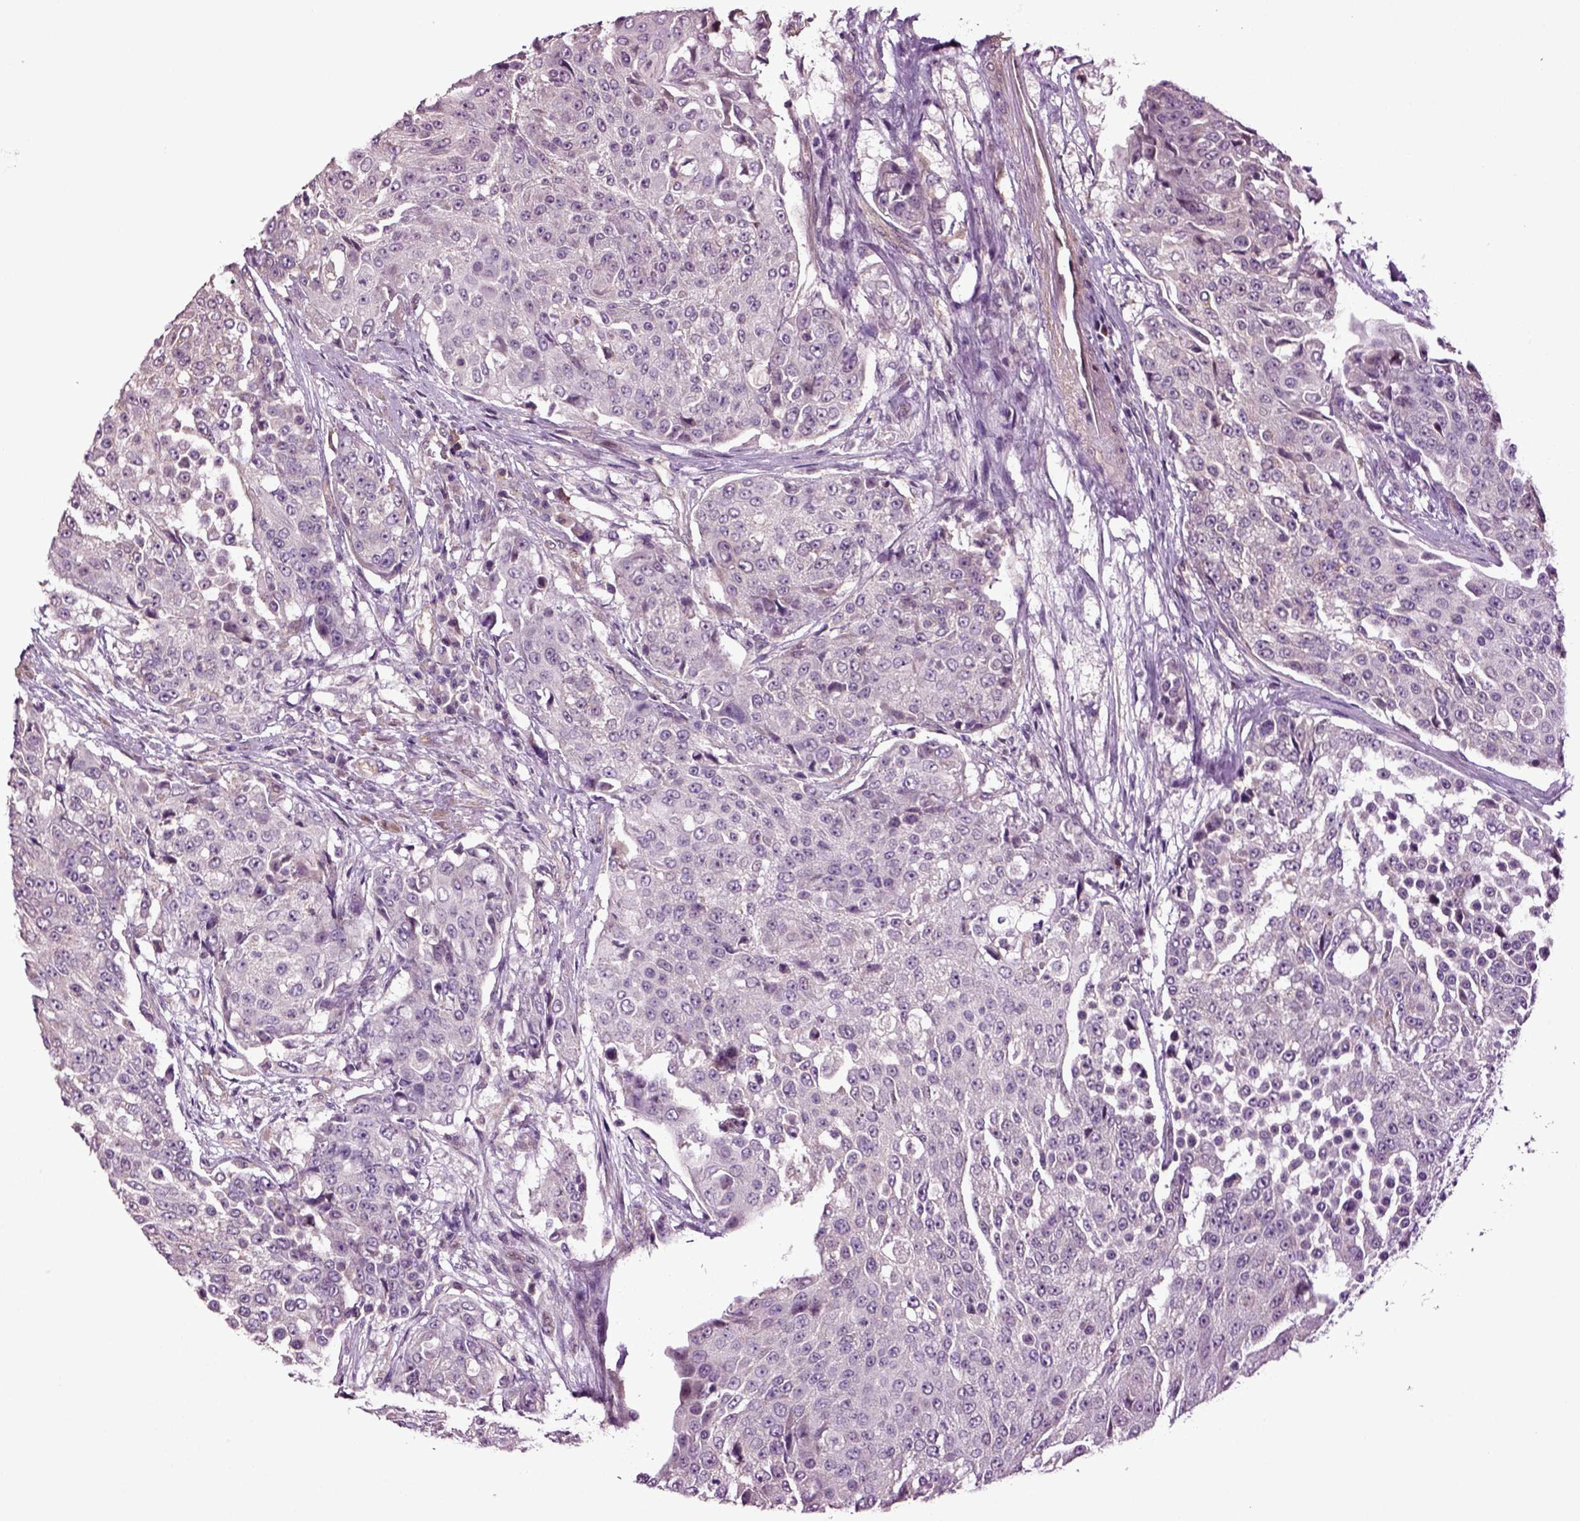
{"staining": {"intensity": "negative", "quantity": "none", "location": "none"}, "tissue": "urothelial cancer", "cell_type": "Tumor cells", "image_type": "cancer", "snomed": [{"axis": "morphology", "description": "Urothelial carcinoma, High grade"}, {"axis": "topography", "description": "Urinary bladder"}], "caption": "High power microscopy histopathology image of an immunohistochemistry histopathology image of urothelial cancer, revealing no significant positivity in tumor cells.", "gene": "HAGHL", "patient": {"sex": "female", "age": 63}}